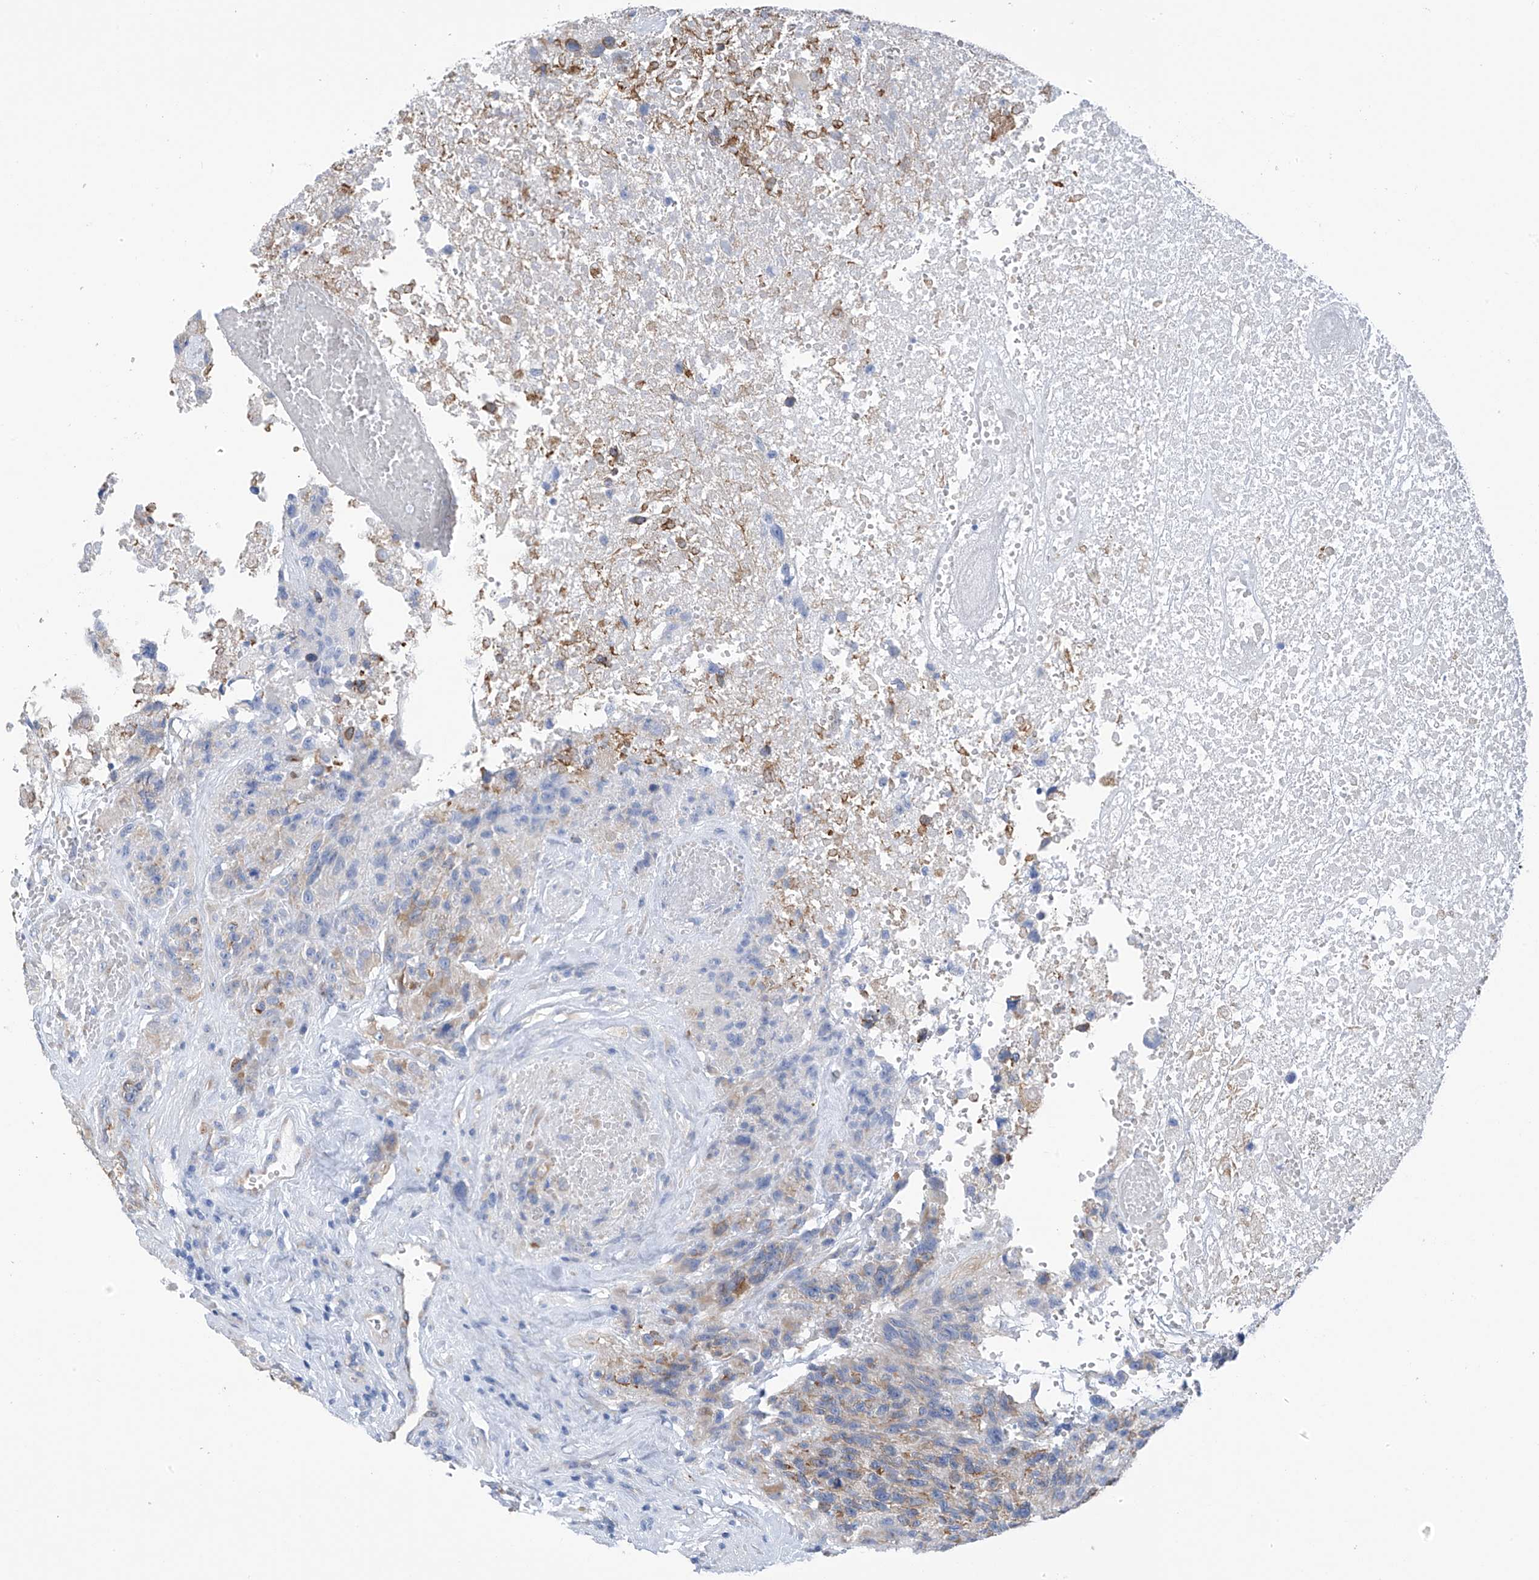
{"staining": {"intensity": "weak", "quantity": "<25%", "location": "cytoplasmic/membranous"}, "tissue": "glioma", "cell_type": "Tumor cells", "image_type": "cancer", "snomed": [{"axis": "morphology", "description": "Glioma, malignant, High grade"}, {"axis": "topography", "description": "Brain"}], "caption": "Human malignant glioma (high-grade) stained for a protein using immunohistochemistry reveals no expression in tumor cells.", "gene": "RCN2", "patient": {"sex": "male", "age": 69}}